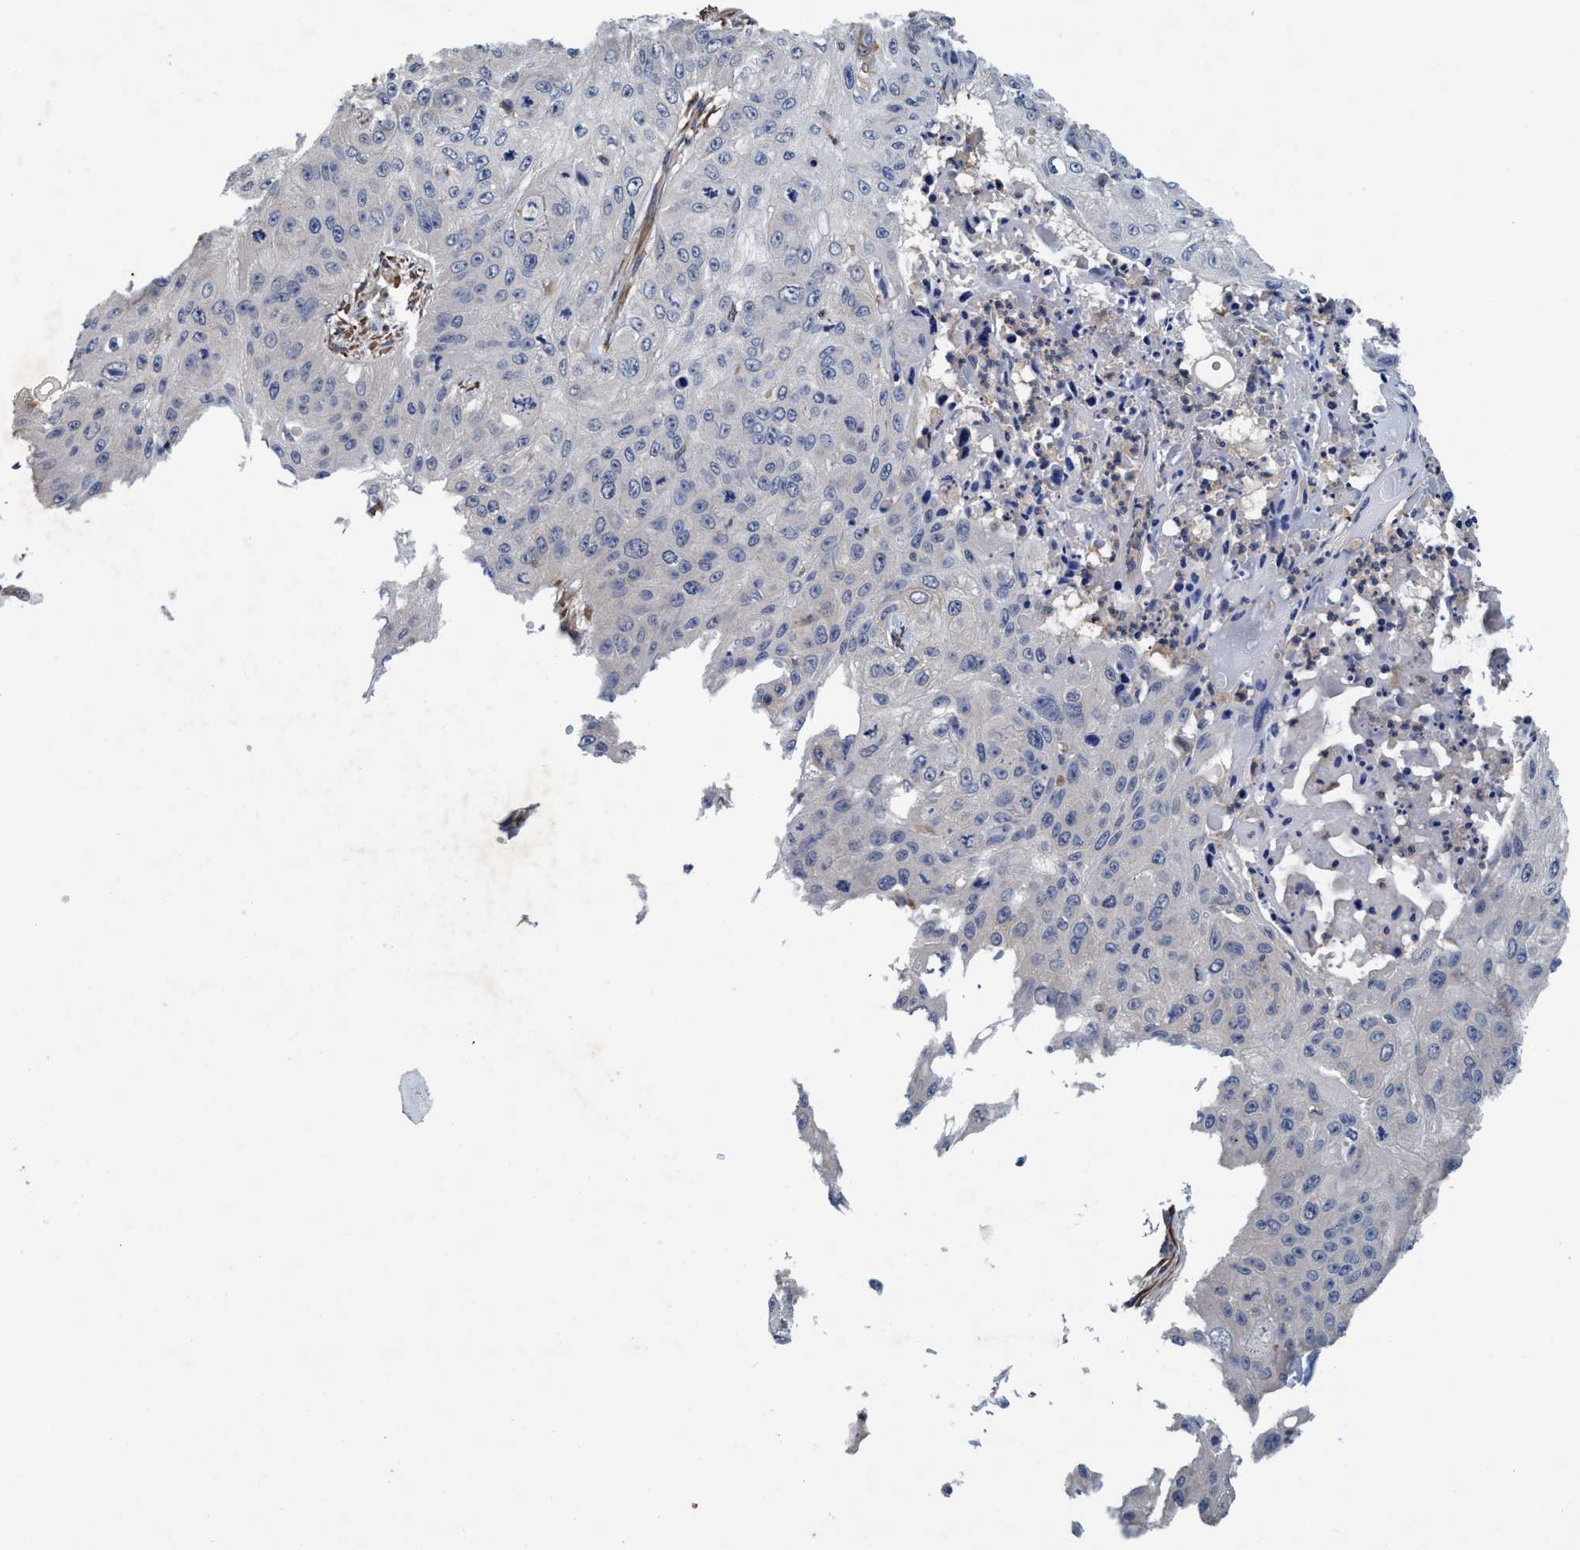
{"staining": {"intensity": "negative", "quantity": "none", "location": "none"}, "tissue": "skin cancer", "cell_type": "Tumor cells", "image_type": "cancer", "snomed": [{"axis": "morphology", "description": "Squamous cell carcinoma, NOS"}, {"axis": "topography", "description": "Skin"}], "caption": "High magnification brightfield microscopy of skin squamous cell carcinoma stained with DAB (brown) and counterstained with hematoxylin (blue): tumor cells show no significant expression. (Brightfield microscopy of DAB (3,3'-diaminobenzidine) immunohistochemistry at high magnification).", "gene": "ENDOG", "patient": {"sex": "female", "age": 80}}